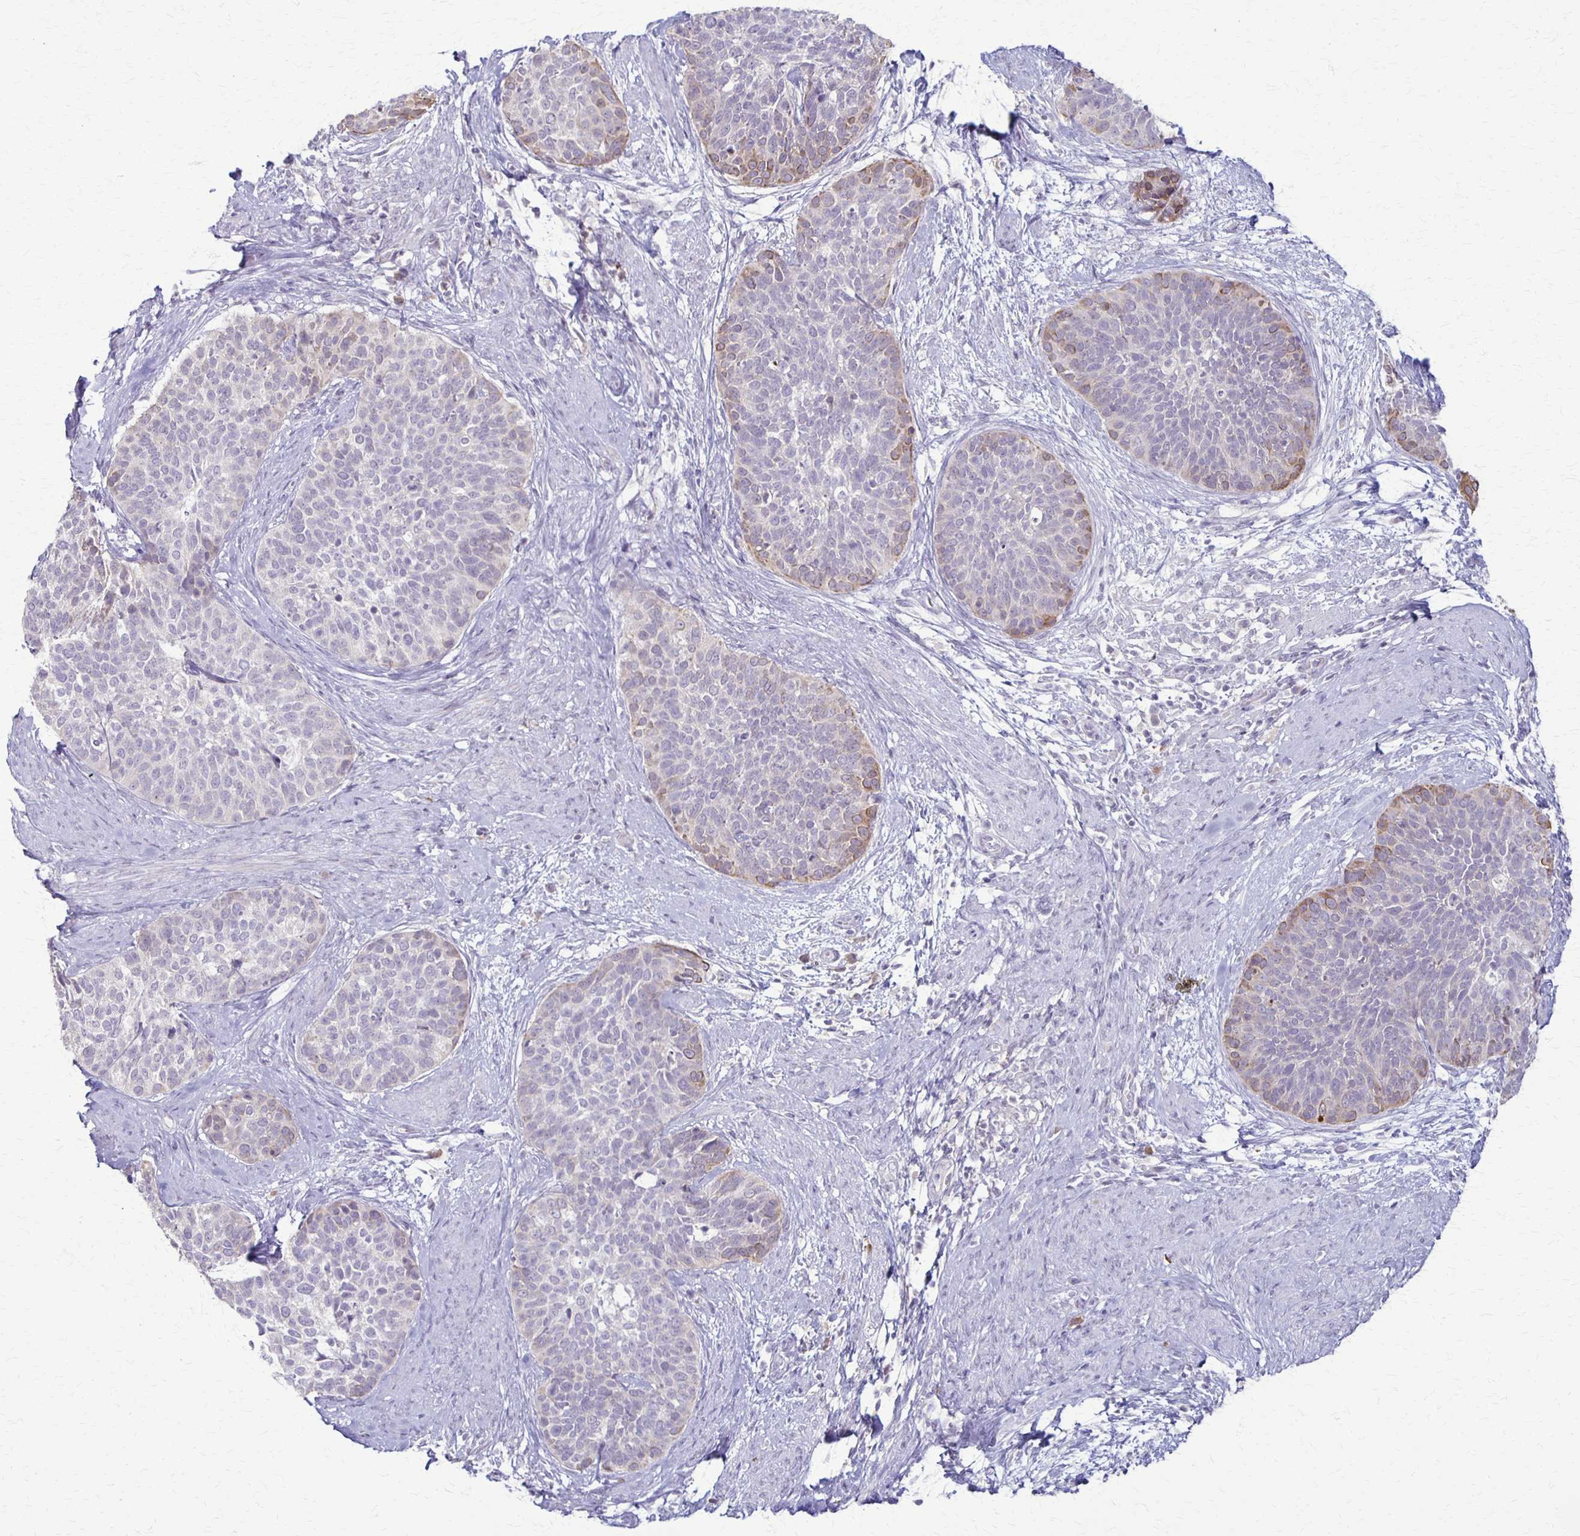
{"staining": {"intensity": "weak", "quantity": "<25%", "location": "cytoplasmic/membranous"}, "tissue": "cervical cancer", "cell_type": "Tumor cells", "image_type": "cancer", "snomed": [{"axis": "morphology", "description": "Squamous cell carcinoma, NOS"}, {"axis": "topography", "description": "Cervix"}], "caption": "Immunohistochemical staining of human cervical cancer (squamous cell carcinoma) exhibits no significant staining in tumor cells. (Stains: DAB IHC with hematoxylin counter stain, Microscopy: brightfield microscopy at high magnification).", "gene": "SLC35E2B", "patient": {"sex": "female", "age": 69}}